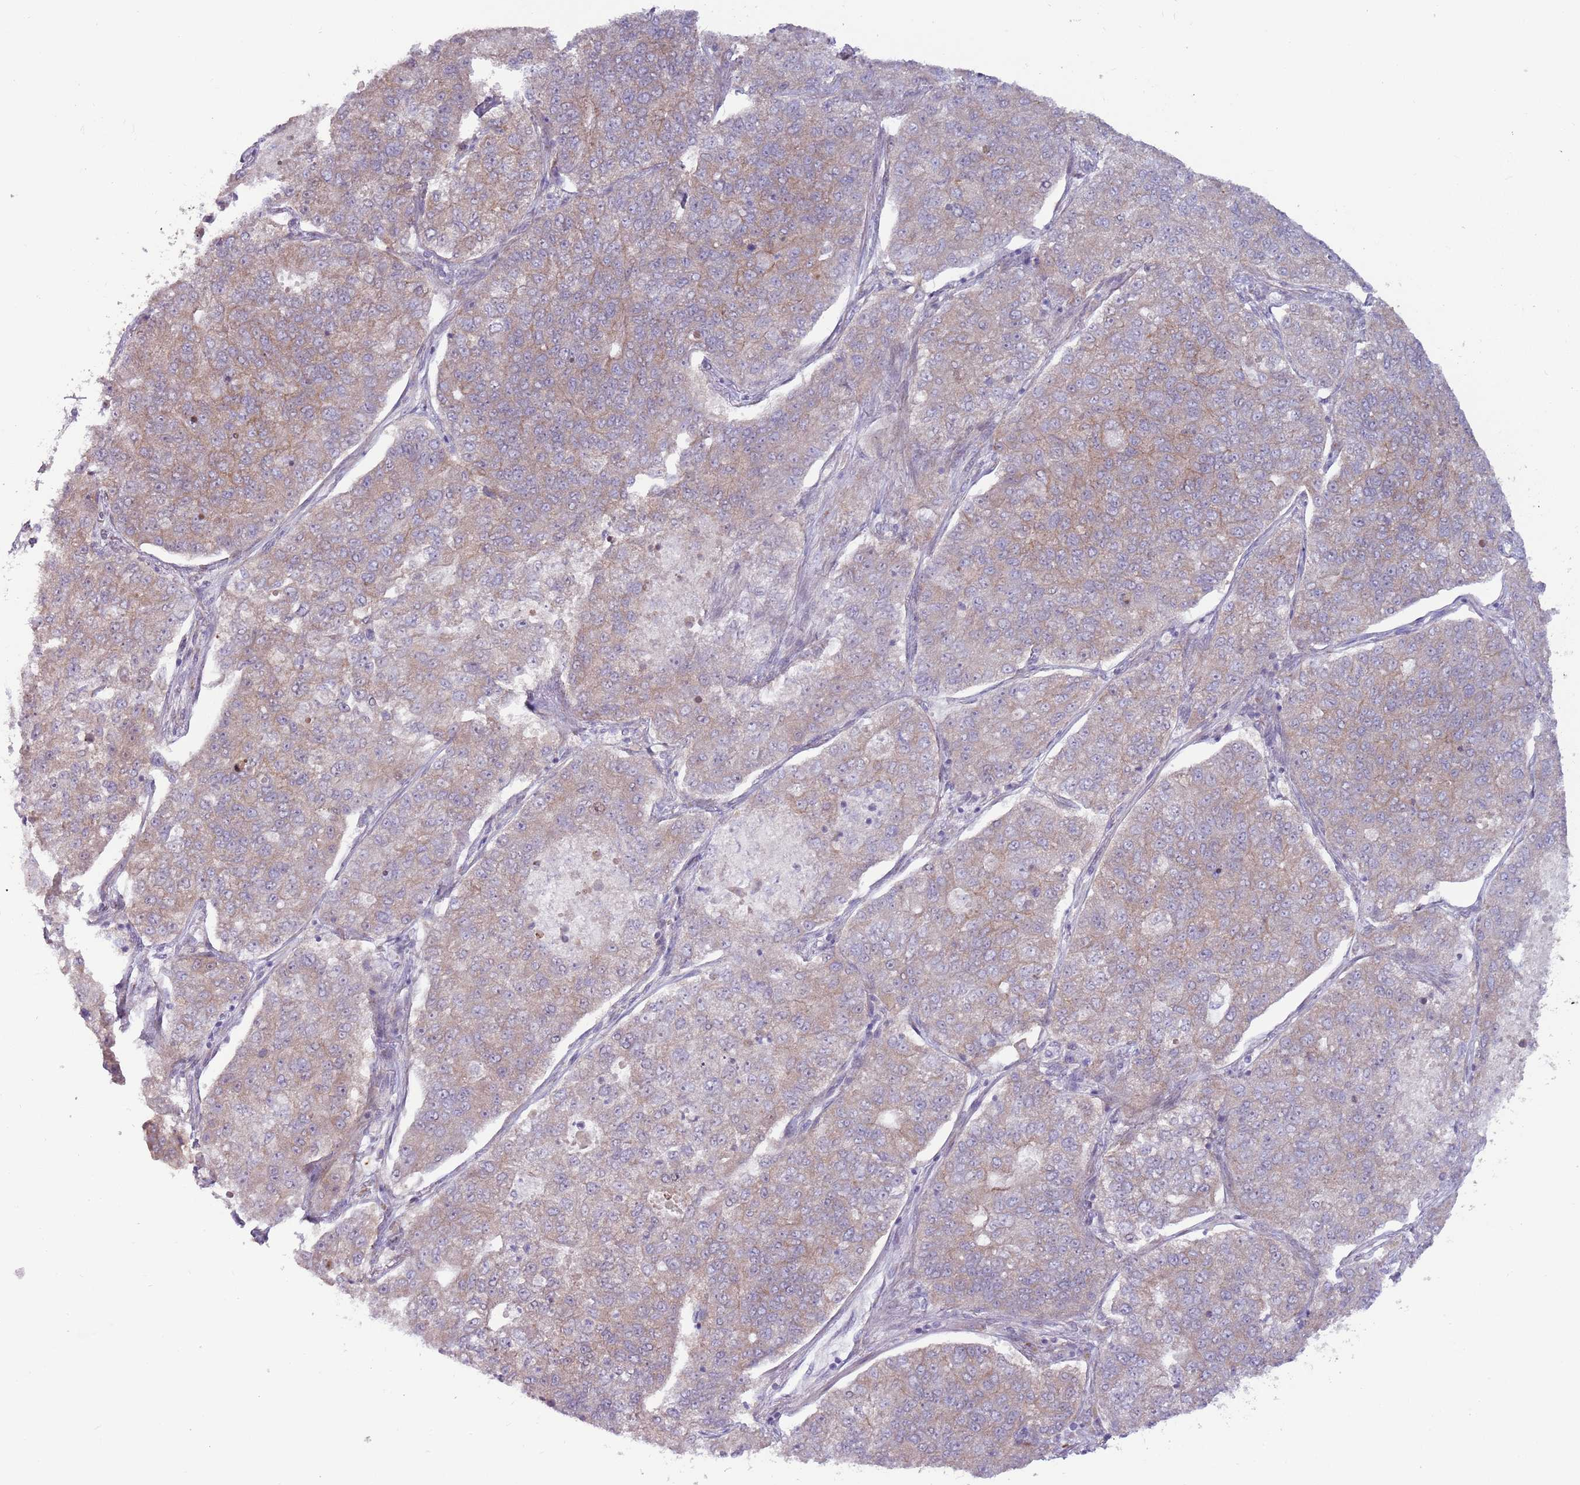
{"staining": {"intensity": "weak", "quantity": "<25%", "location": "cytoplasmic/membranous"}, "tissue": "lung cancer", "cell_type": "Tumor cells", "image_type": "cancer", "snomed": [{"axis": "morphology", "description": "Adenocarcinoma, NOS"}, {"axis": "topography", "description": "Lung"}], "caption": "Immunohistochemistry photomicrograph of human lung cancer stained for a protein (brown), which shows no staining in tumor cells.", "gene": "CCDC150", "patient": {"sex": "male", "age": 49}}